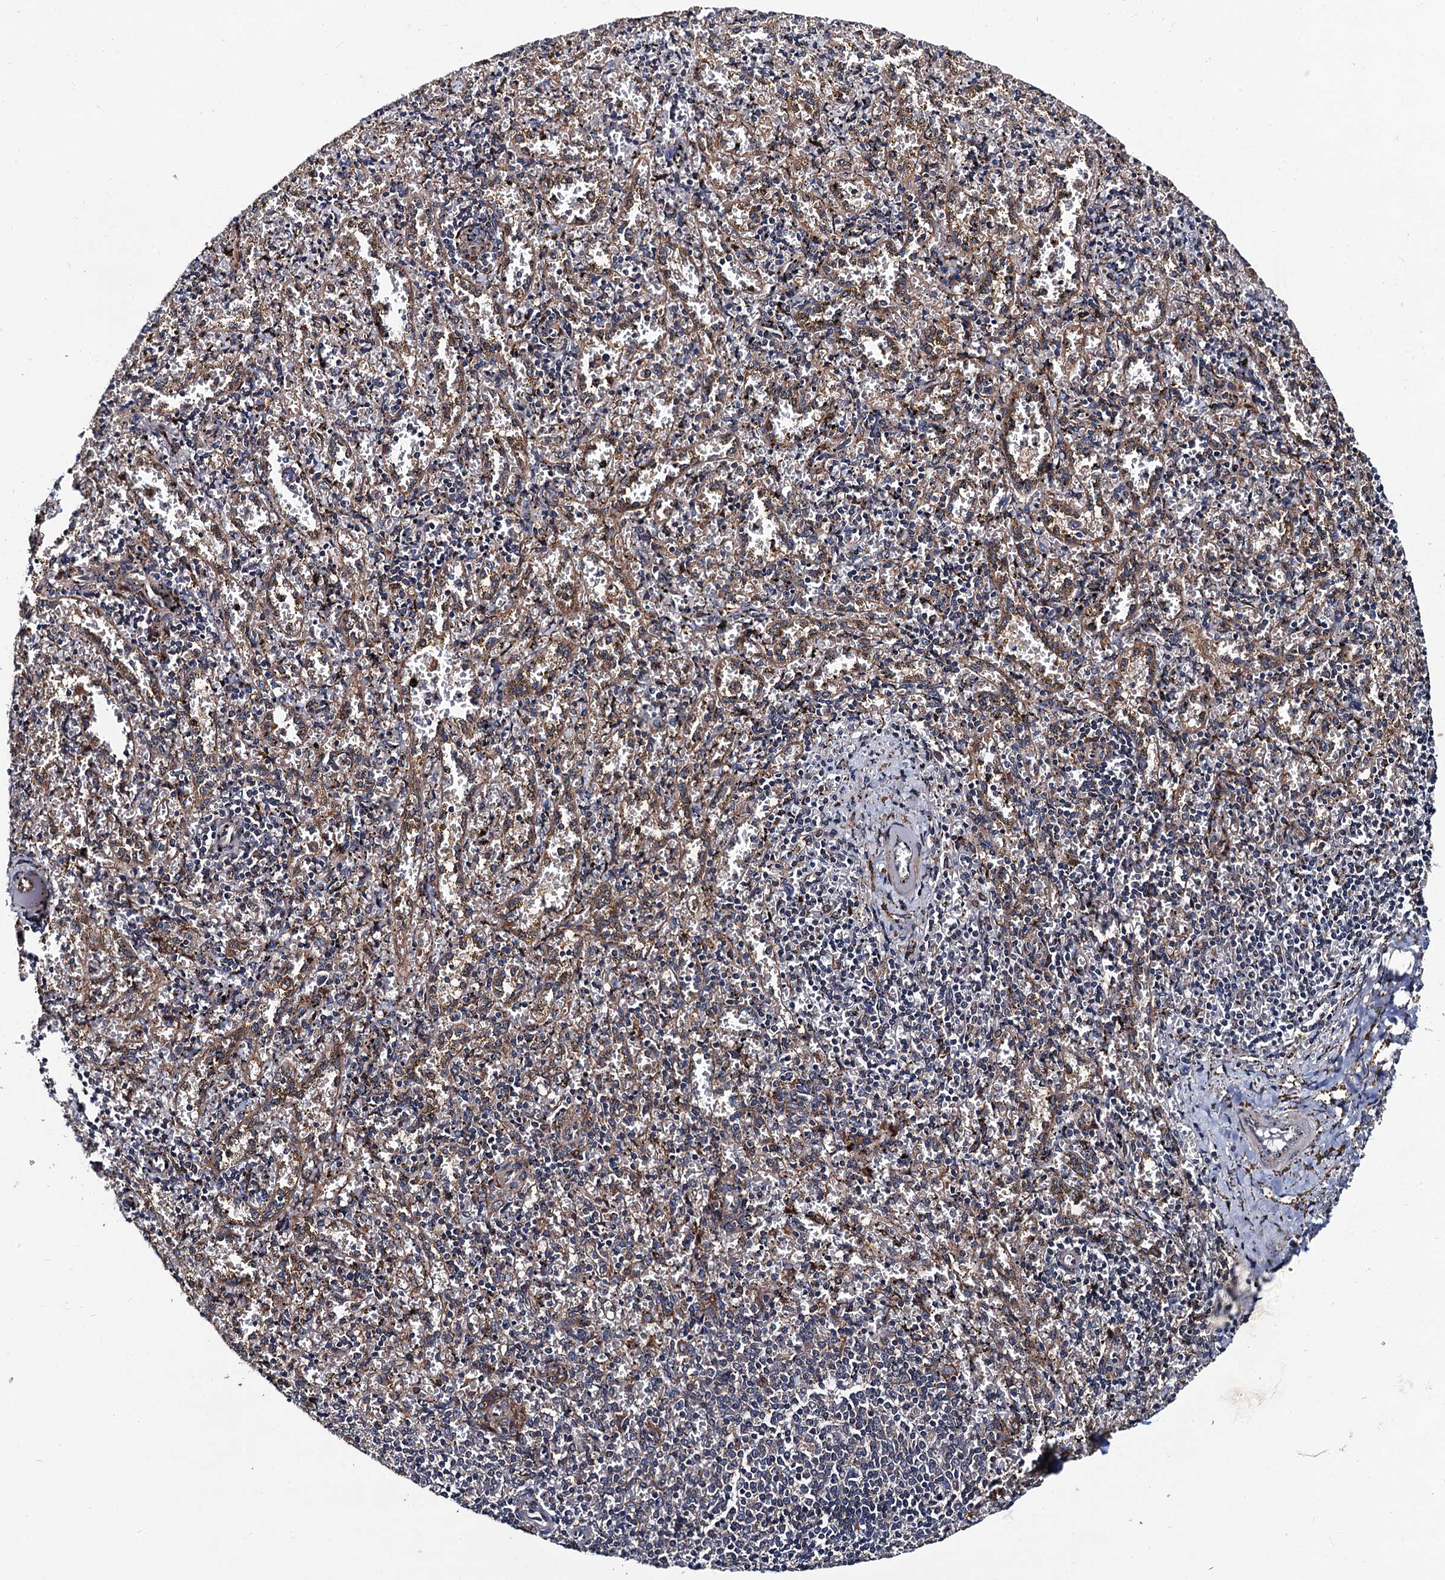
{"staining": {"intensity": "negative", "quantity": "none", "location": "none"}, "tissue": "spleen", "cell_type": "Cells in red pulp", "image_type": "normal", "snomed": [{"axis": "morphology", "description": "Normal tissue, NOS"}, {"axis": "topography", "description": "Spleen"}], "caption": "The immunohistochemistry histopathology image has no significant positivity in cells in red pulp of spleen.", "gene": "VPS35", "patient": {"sex": "male", "age": 11}}